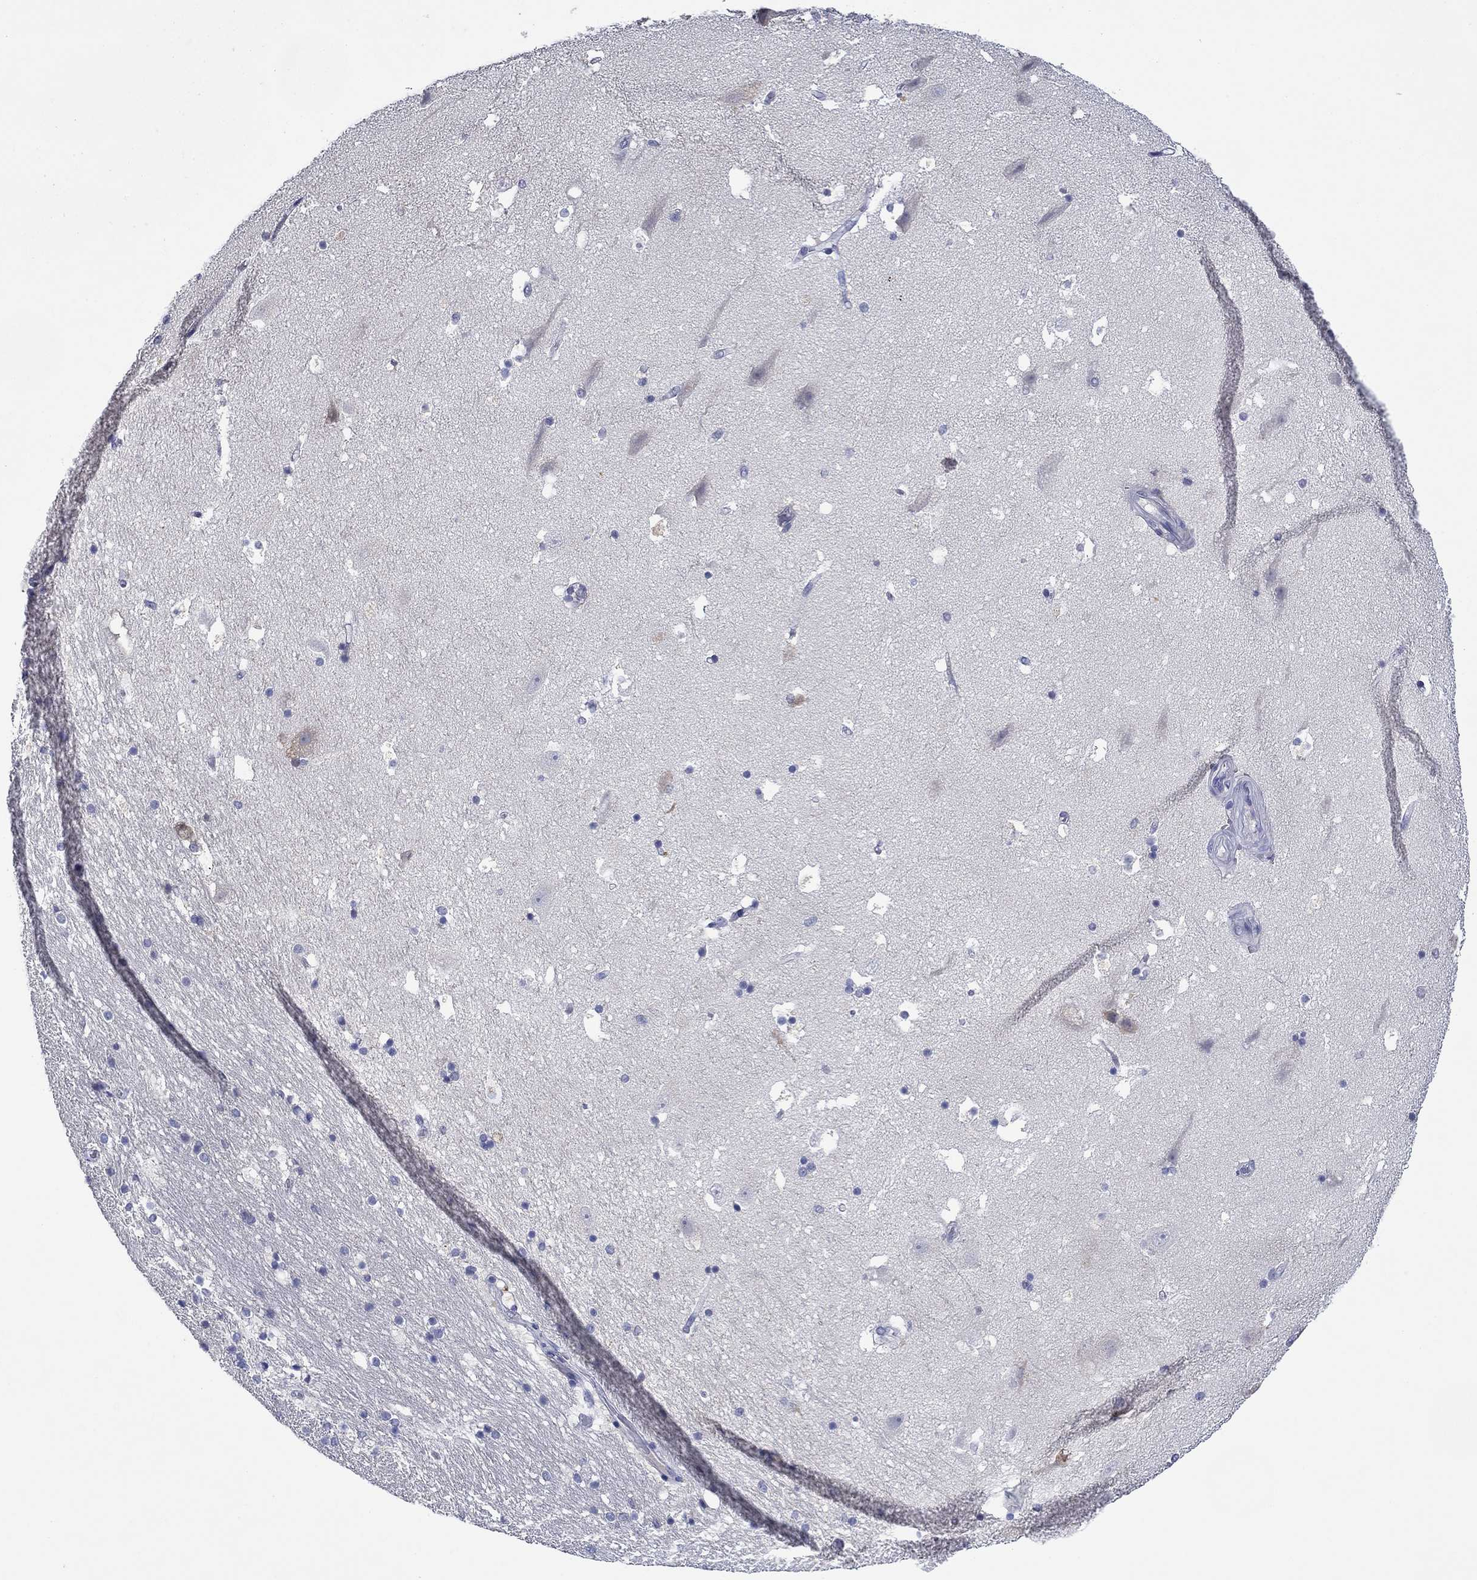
{"staining": {"intensity": "negative", "quantity": "none", "location": "none"}, "tissue": "hippocampus", "cell_type": "Glial cells", "image_type": "normal", "snomed": [{"axis": "morphology", "description": "Normal tissue, NOS"}, {"axis": "topography", "description": "Hippocampus"}], "caption": "DAB immunohistochemical staining of unremarkable hippocampus reveals no significant expression in glial cells. (DAB (3,3'-diaminobenzidine) immunohistochemistry with hematoxylin counter stain).", "gene": "HDC", "patient": {"sex": "male", "age": 51}}